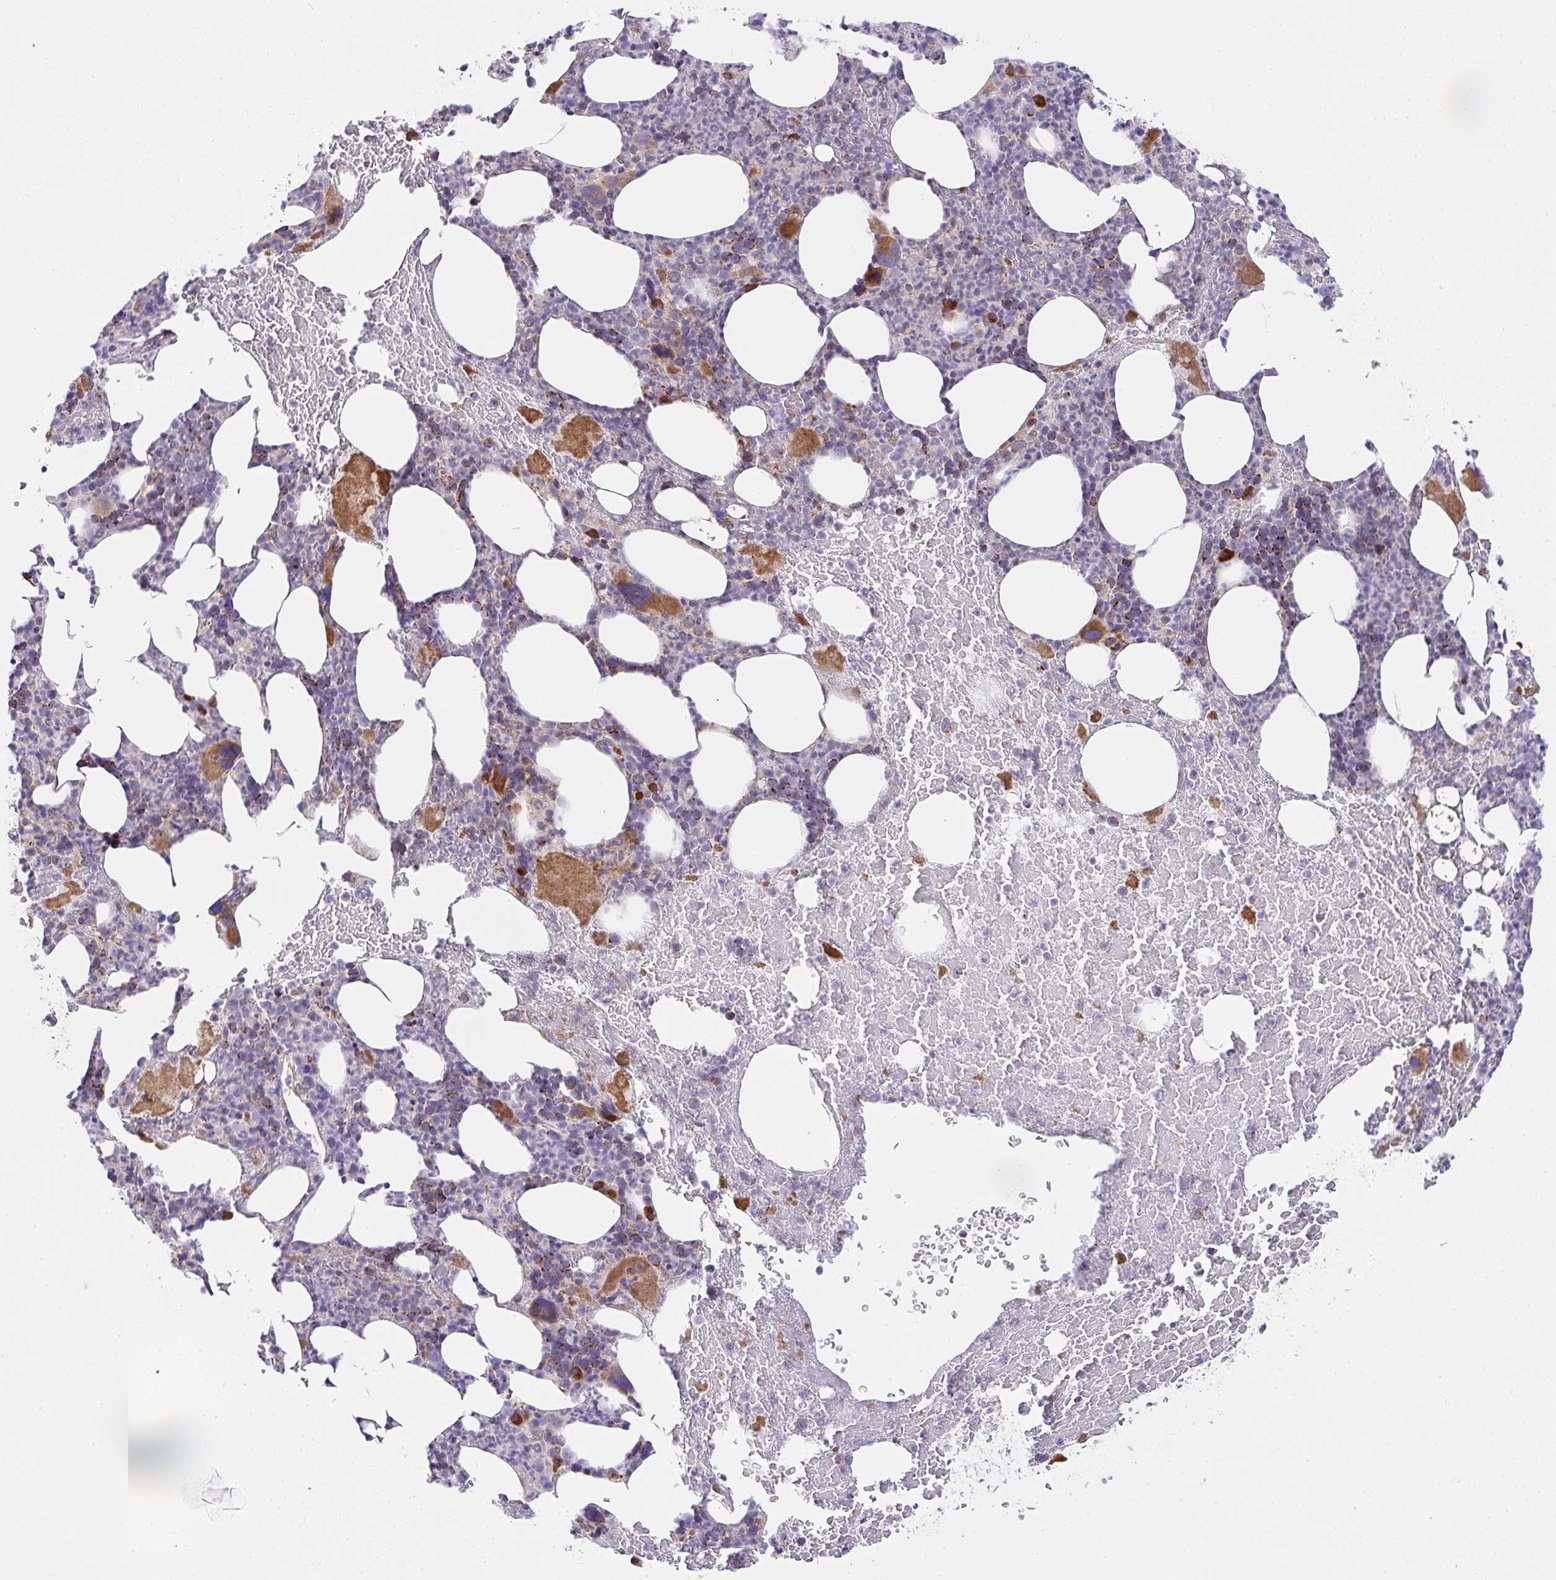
{"staining": {"intensity": "moderate", "quantity": "25%-75%", "location": "cytoplasmic/membranous"}, "tissue": "bone marrow", "cell_type": "Hematopoietic cells", "image_type": "normal", "snomed": [{"axis": "morphology", "description": "Normal tissue, NOS"}, {"axis": "topography", "description": "Bone marrow"}], "caption": "Bone marrow stained for a protein (brown) displays moderate cytoplasmic/membranous positive expression in approximately 25%-75% of hematopoietic cells.", "gene": "CHDH", "patient": {"sex": "female", "age": 59}}